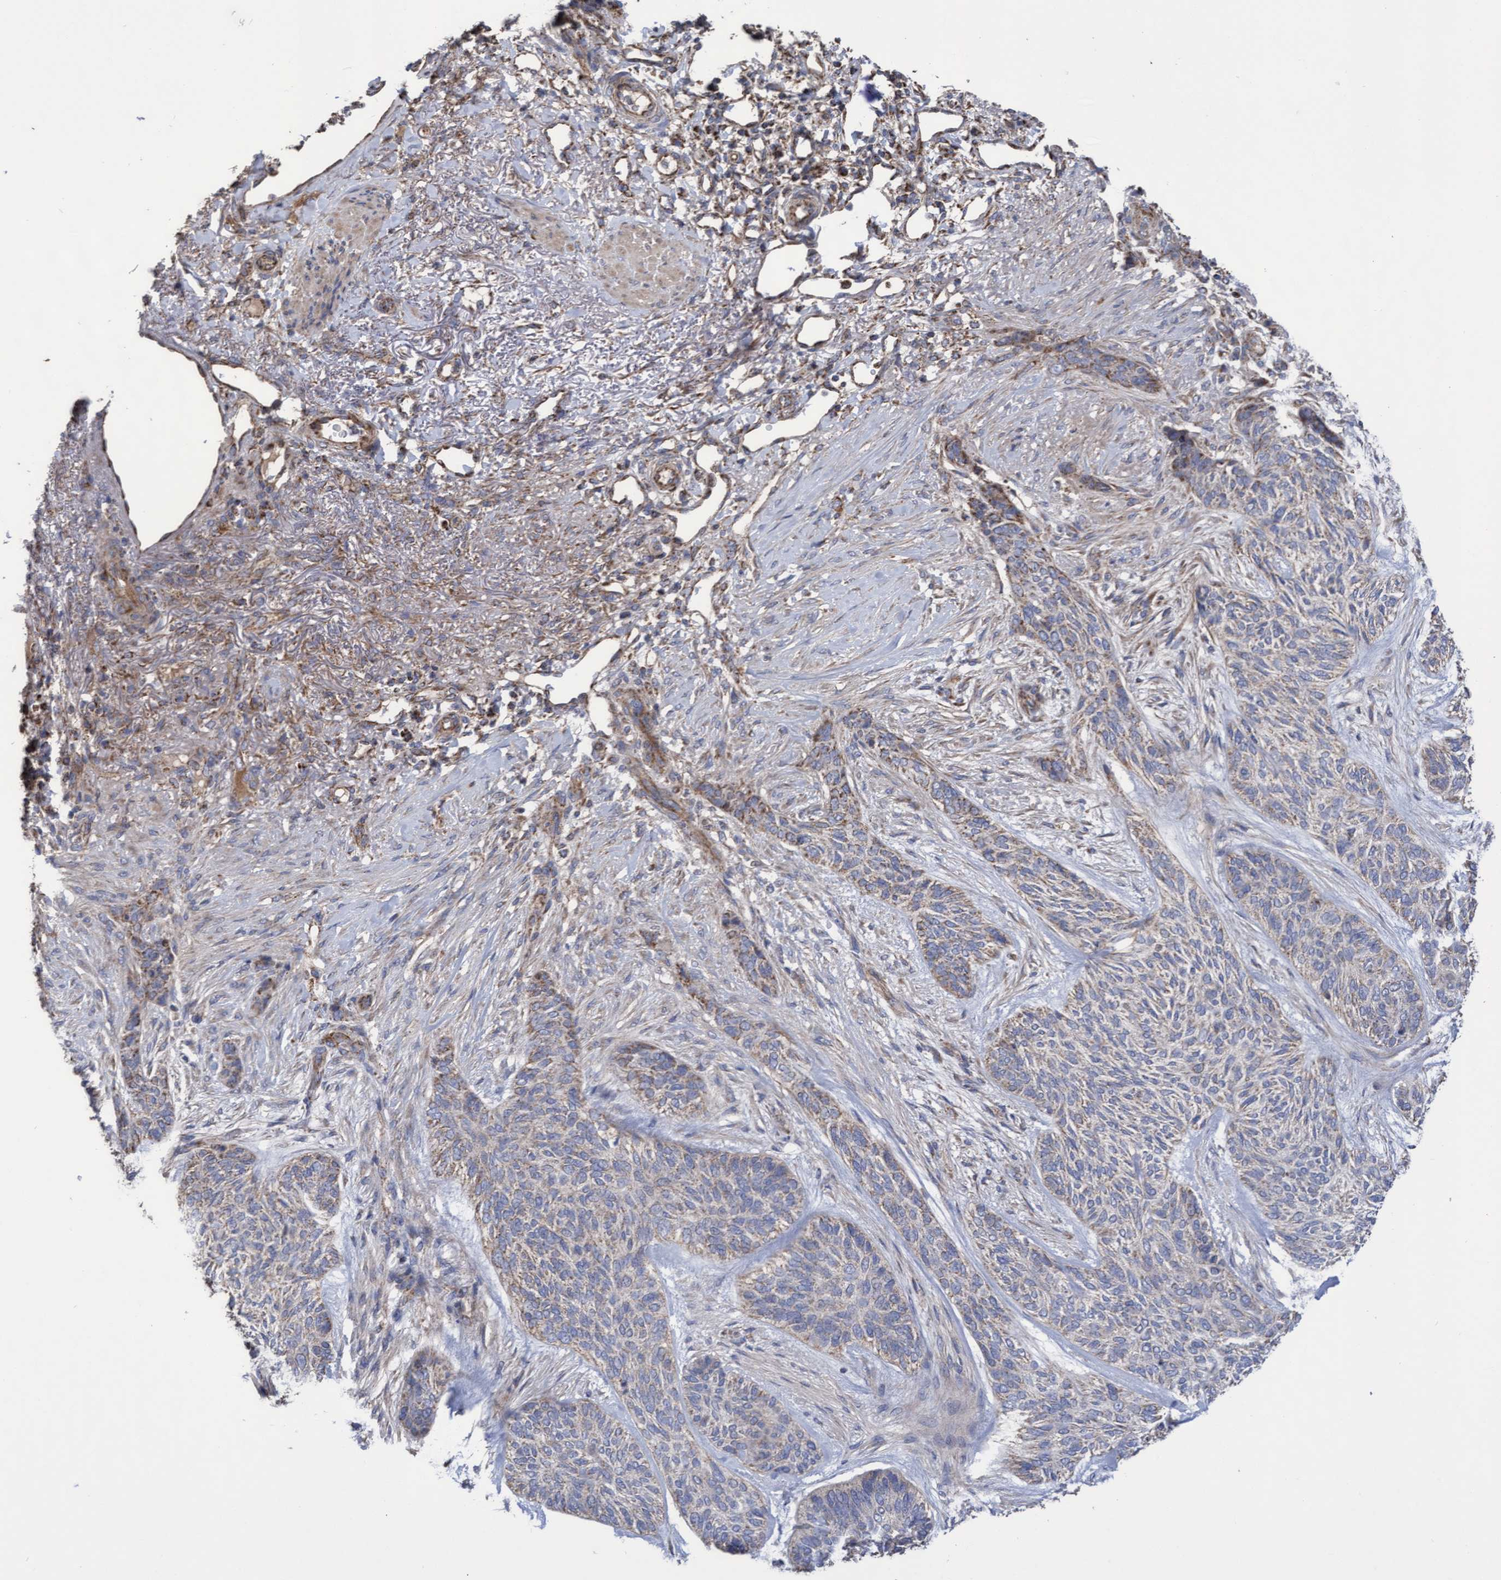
{"staining": {"intensity": "moderate", "quantity": "25%-75%", "location": "cytoplasmic/membranous"}, "tissue": "skin cancer", "cell_type": "Tumor cells", "image_type": "cancer", "snomed": [{"axis": "morphology", "description": "Basal cell carcinoma"}, {"axis": "topography", "description": "Skin"}], "caption": "The image reveals staining of skin basal cell carcinoma, revealing moderate cytoplasmic/membranous protein expression (brown color) within tumor cells.", "gene": "COBL", "patient": {"sex": "male", "age": 55}}